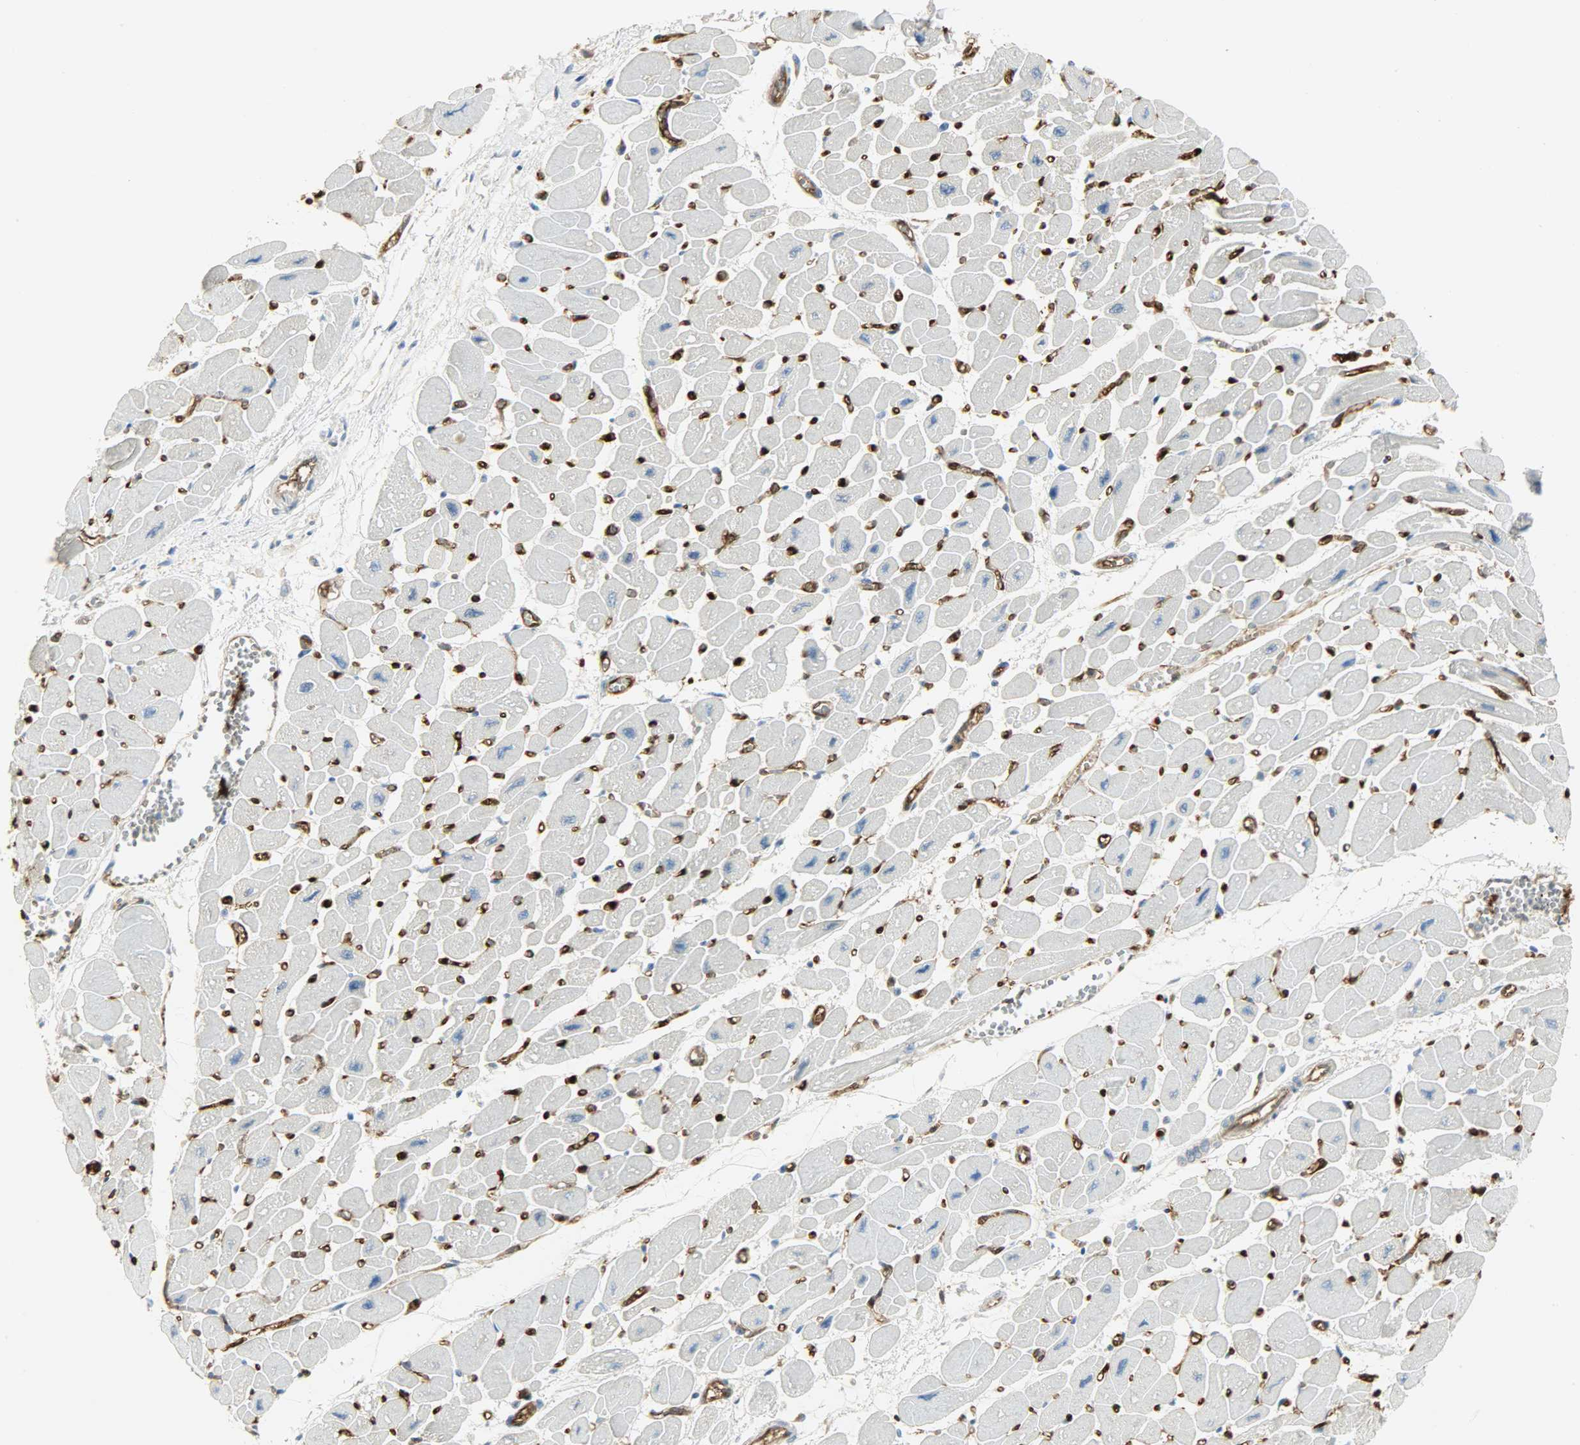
{"staining": {"intensity": "negative", "quantity": "none", "location": "none"}, "tissue": "heart muscle", "cell_type": "Cardiomyocytes", "image_type": "normal", "snomed": [{"axis": "morphology", "description": "Normal tissue, NOS"}, {"axis": "topography", "description": "Heart"}], "caption": "High magnification brightfield microscopy of normal heart muscle stained with DAB (3,3'-diaminobenzidine) (brown) and counterstained with hematoxylin (blue): cardiomyocytes show no significant staining.", "gene": "WARS1", "patient": {"sex": "female", "age": 54}}